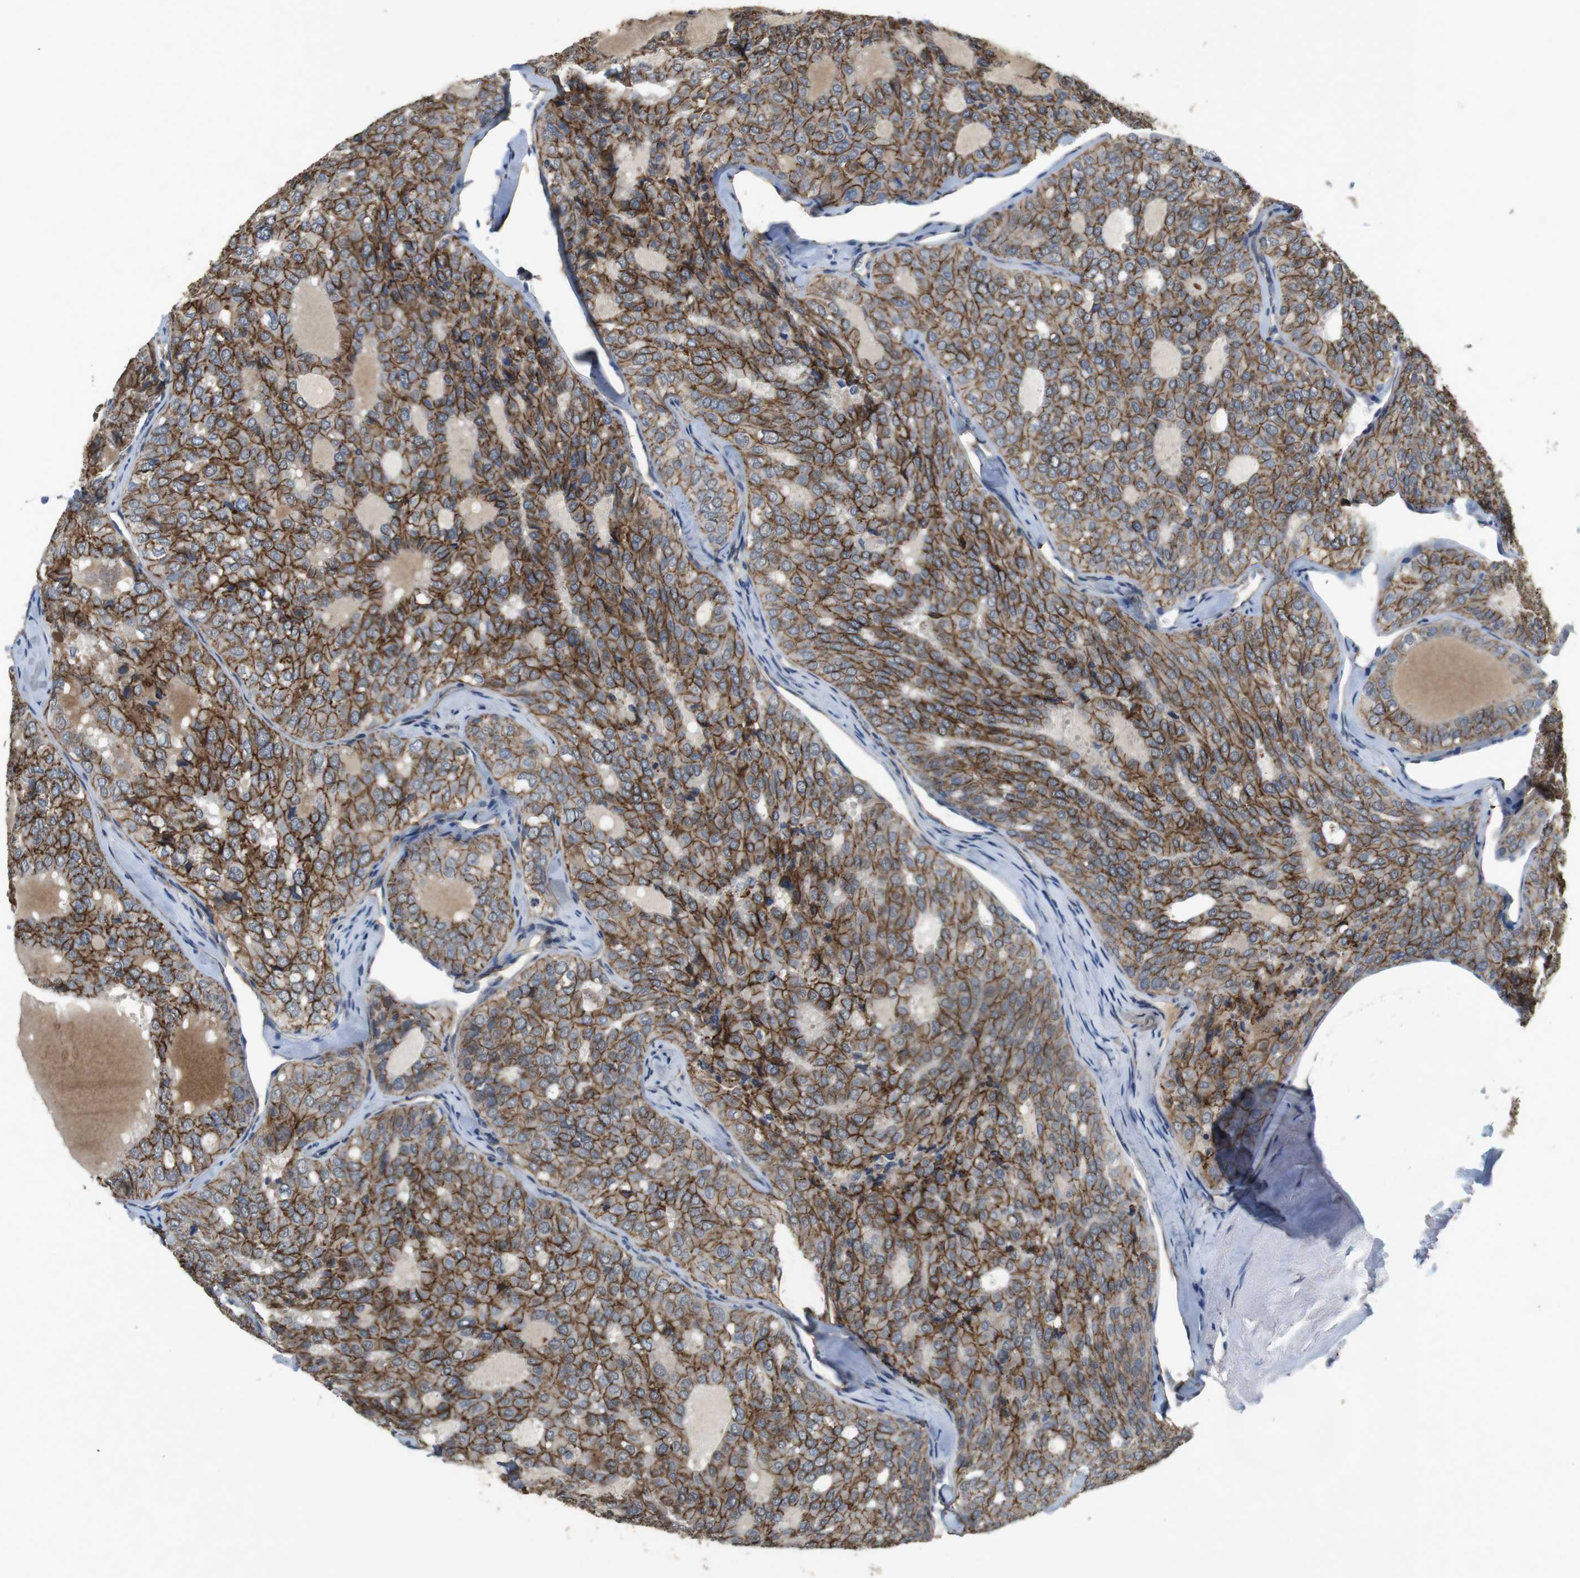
{"staining": {"intensity": "strong", "quantity": ">75%", "location": "cytoplasmic/membranous"}, "tissue": "thyroid cancer", "cell_type": "Tumor cells", "image_type": "cancer", "snomed": [{"axis": "morphology", "description": "Follicular adenoma carcinoma, NOS"}, {"axis": "topography", "description": "Thyroid gland"}], "caption": "Immunohistochemical staining of human thyroid follicular adenoma carcinoma shows high levels of strong cytoplasmic/membranous protein positivity in approximately >75% of tumor cells.", "gene": "CLDN7", "patient": {"sex": "male", "age": 75}}